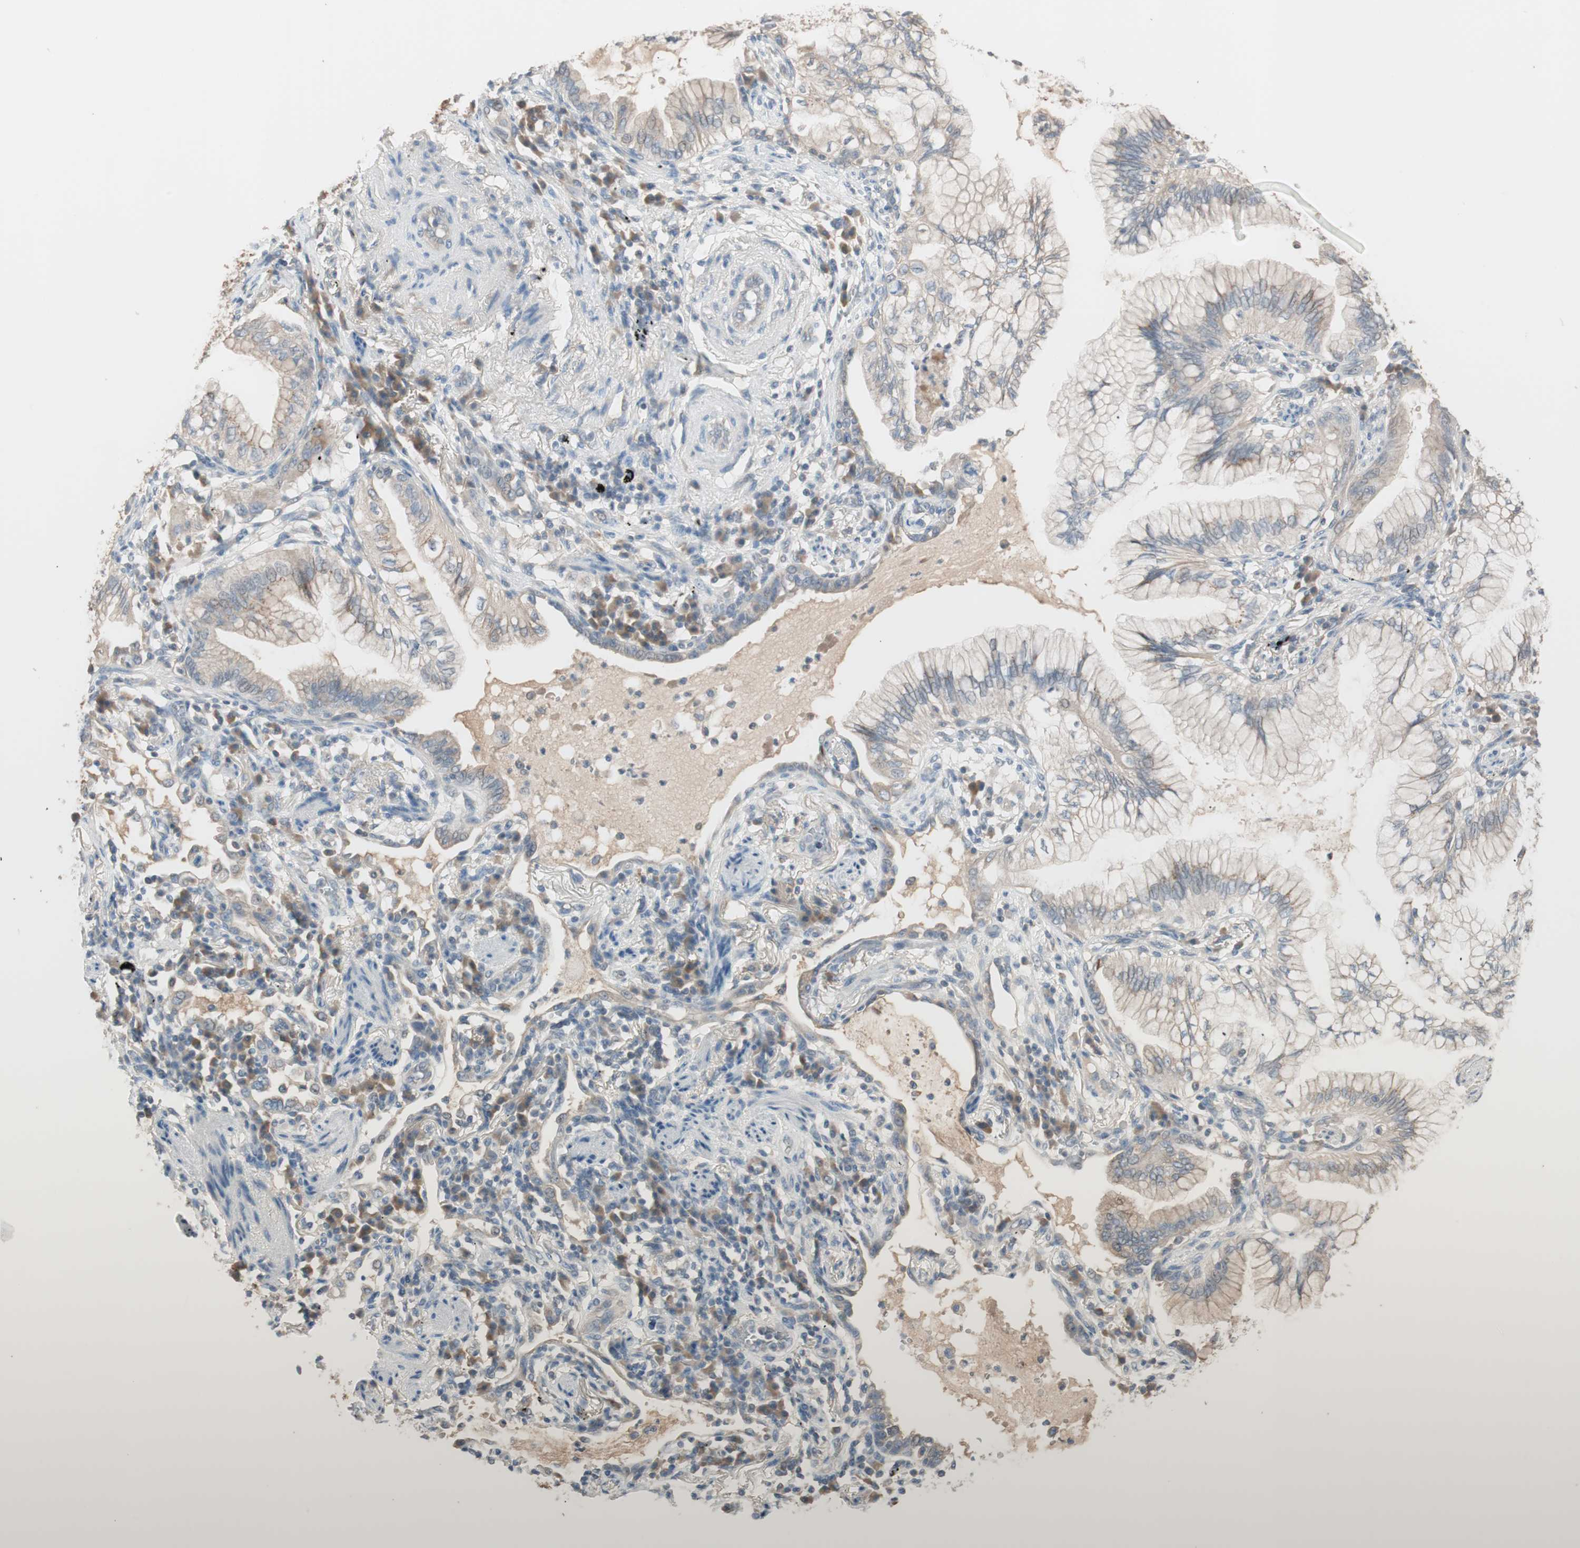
{"staining": {"intensity": "weak", "quantity": ">75%", "location": "cytoplasmic/membranous"}, "tissue": "lung cancer", "cell_type": "Tumor cells", "image_type": "cancer", "snomed": [{"axis": "morphology", "description": "Adenocarcinoma, NOS"}, {"axis": "topography", "description": "Lung"}], "caption": "DAB (3,3'-diaminobenzidine) immunohistochemical staining of adenocarcinoma (lung) displays weak cytoplasmic/membranous protein expression in about >75% of tumor cells.", "gene": "KHK", "patient": {"sex": "female", "age": 70}}